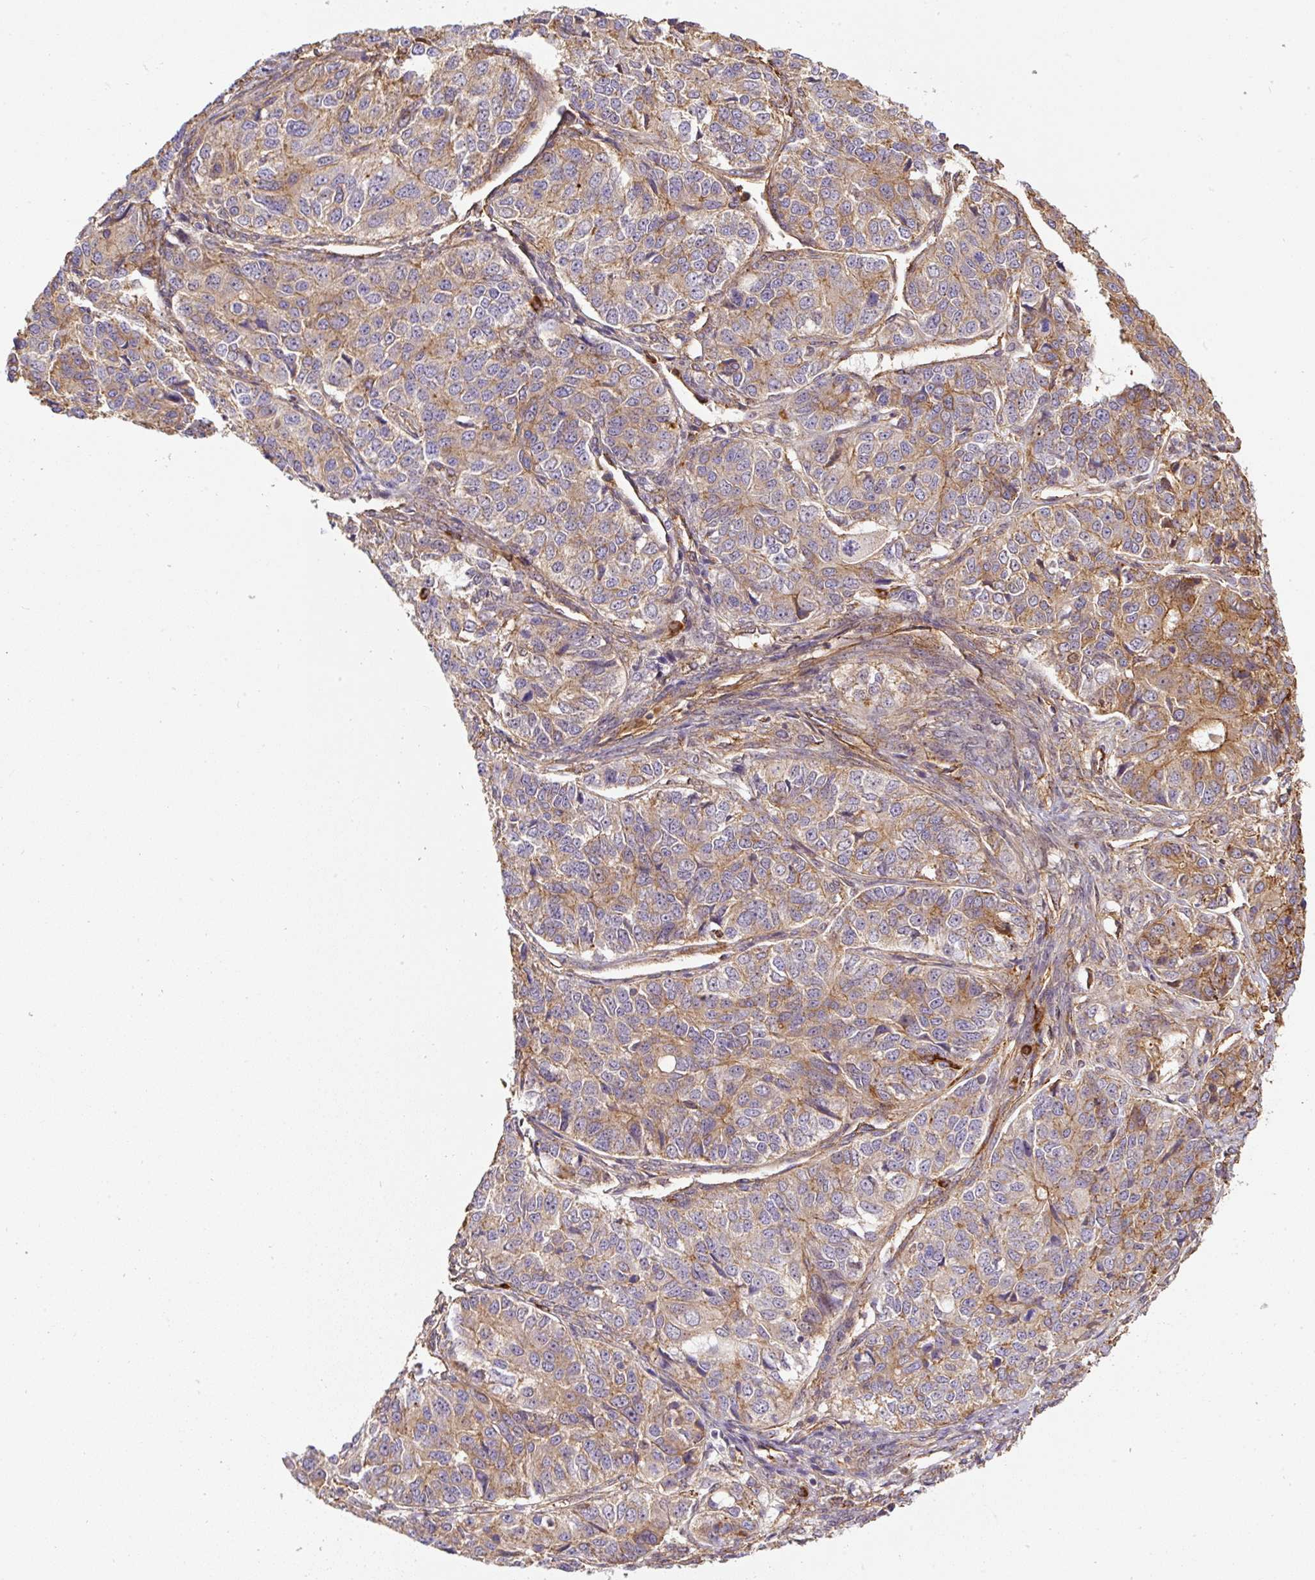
{"staining": {"intensity": "moderate", "quantity": "25%-75%", "location": "cytoplasmic/membranous"}, "tissue": "ovarian cancer", "cell_type": "Tumor cells", "image_type": "cancer", "snomed": [{"axis": "morphology", "description": "Carcinoma, endometroid"}, {"axis": "topography", "description": "Ovary"}], "caption": "Immunohistochemical staining of human ovarian endometroid carcinoma displays medium levels of moderate cytoplasmic/membranous protein expression in approximately 25%-75% of tumor cells.", "gene": "B3GALT5", "patient": {"sex": "female", "age": 51}}